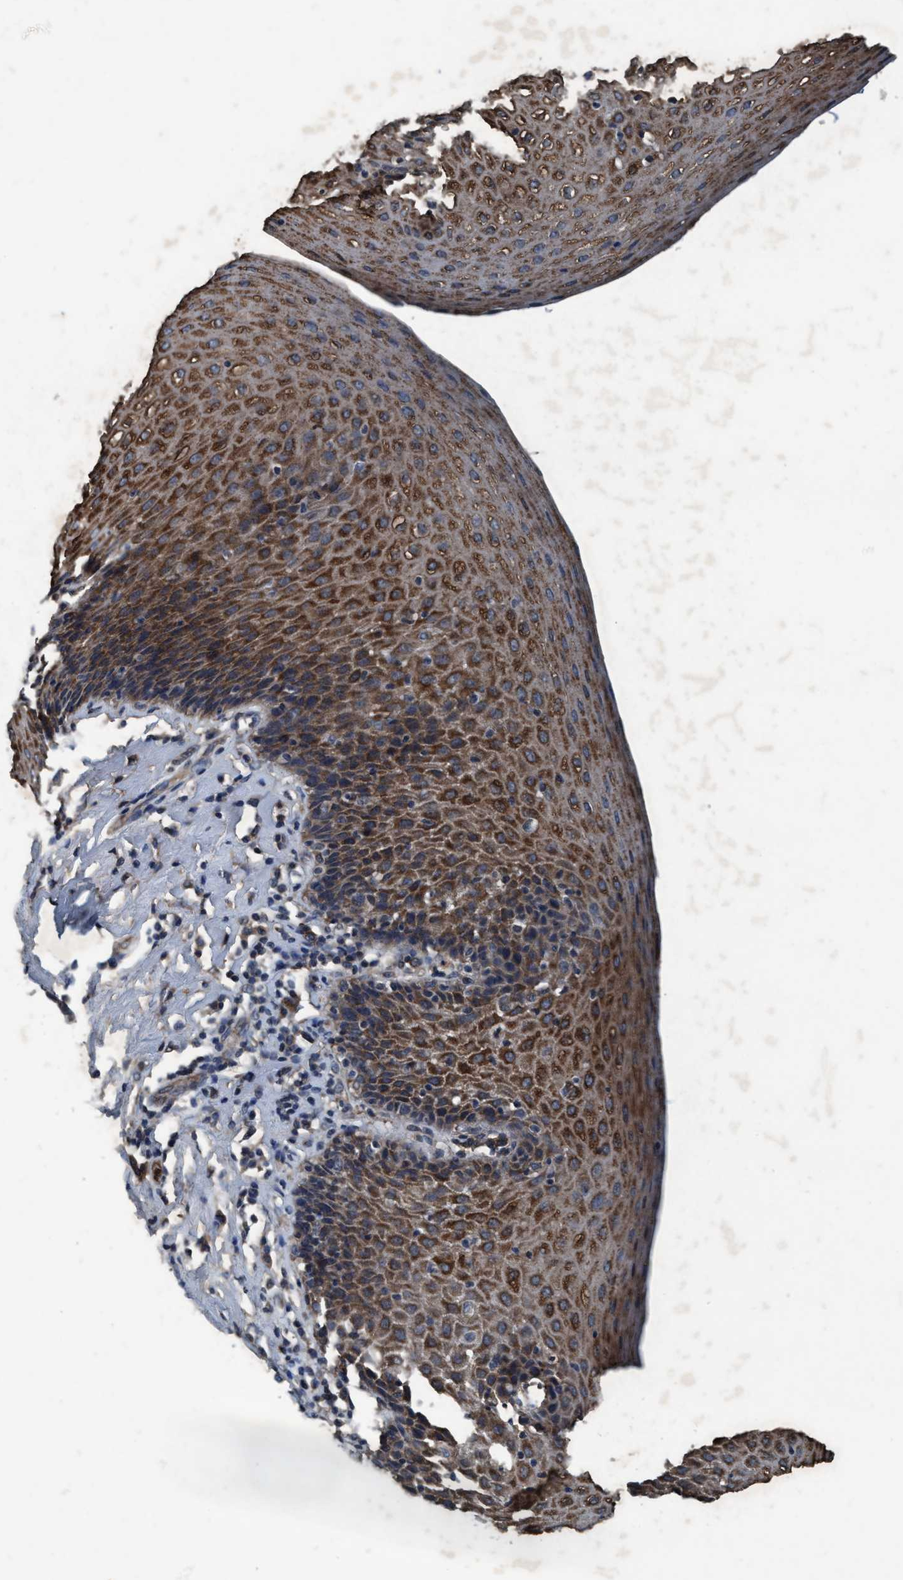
{"staining": {"intensity": "strong", "quantity": ">75%", "location": "cytoplasmic/membranous"}, "tissue": "esophagus", "cell_type": "Squamous epithelial cells", "image_type": "normal", "snomed": [{"axis": "morphology", "description": "Normal tissue, NOS"}, {"axis": "topography", "description": "Esophagus"}], "caption": "Immunohistochemistry image of unremarkable esophagus: esophagus stained using immunohistochemistry (IHC) reveals high levels of strong protein expression localized specifically in the cytoplasmic/membranous of squamous epithelial cells, appearing as a cytoplasmic/membranous brown color.", "gene": "AKT1S1", "patient": {"sex": "female", "age": 61}}